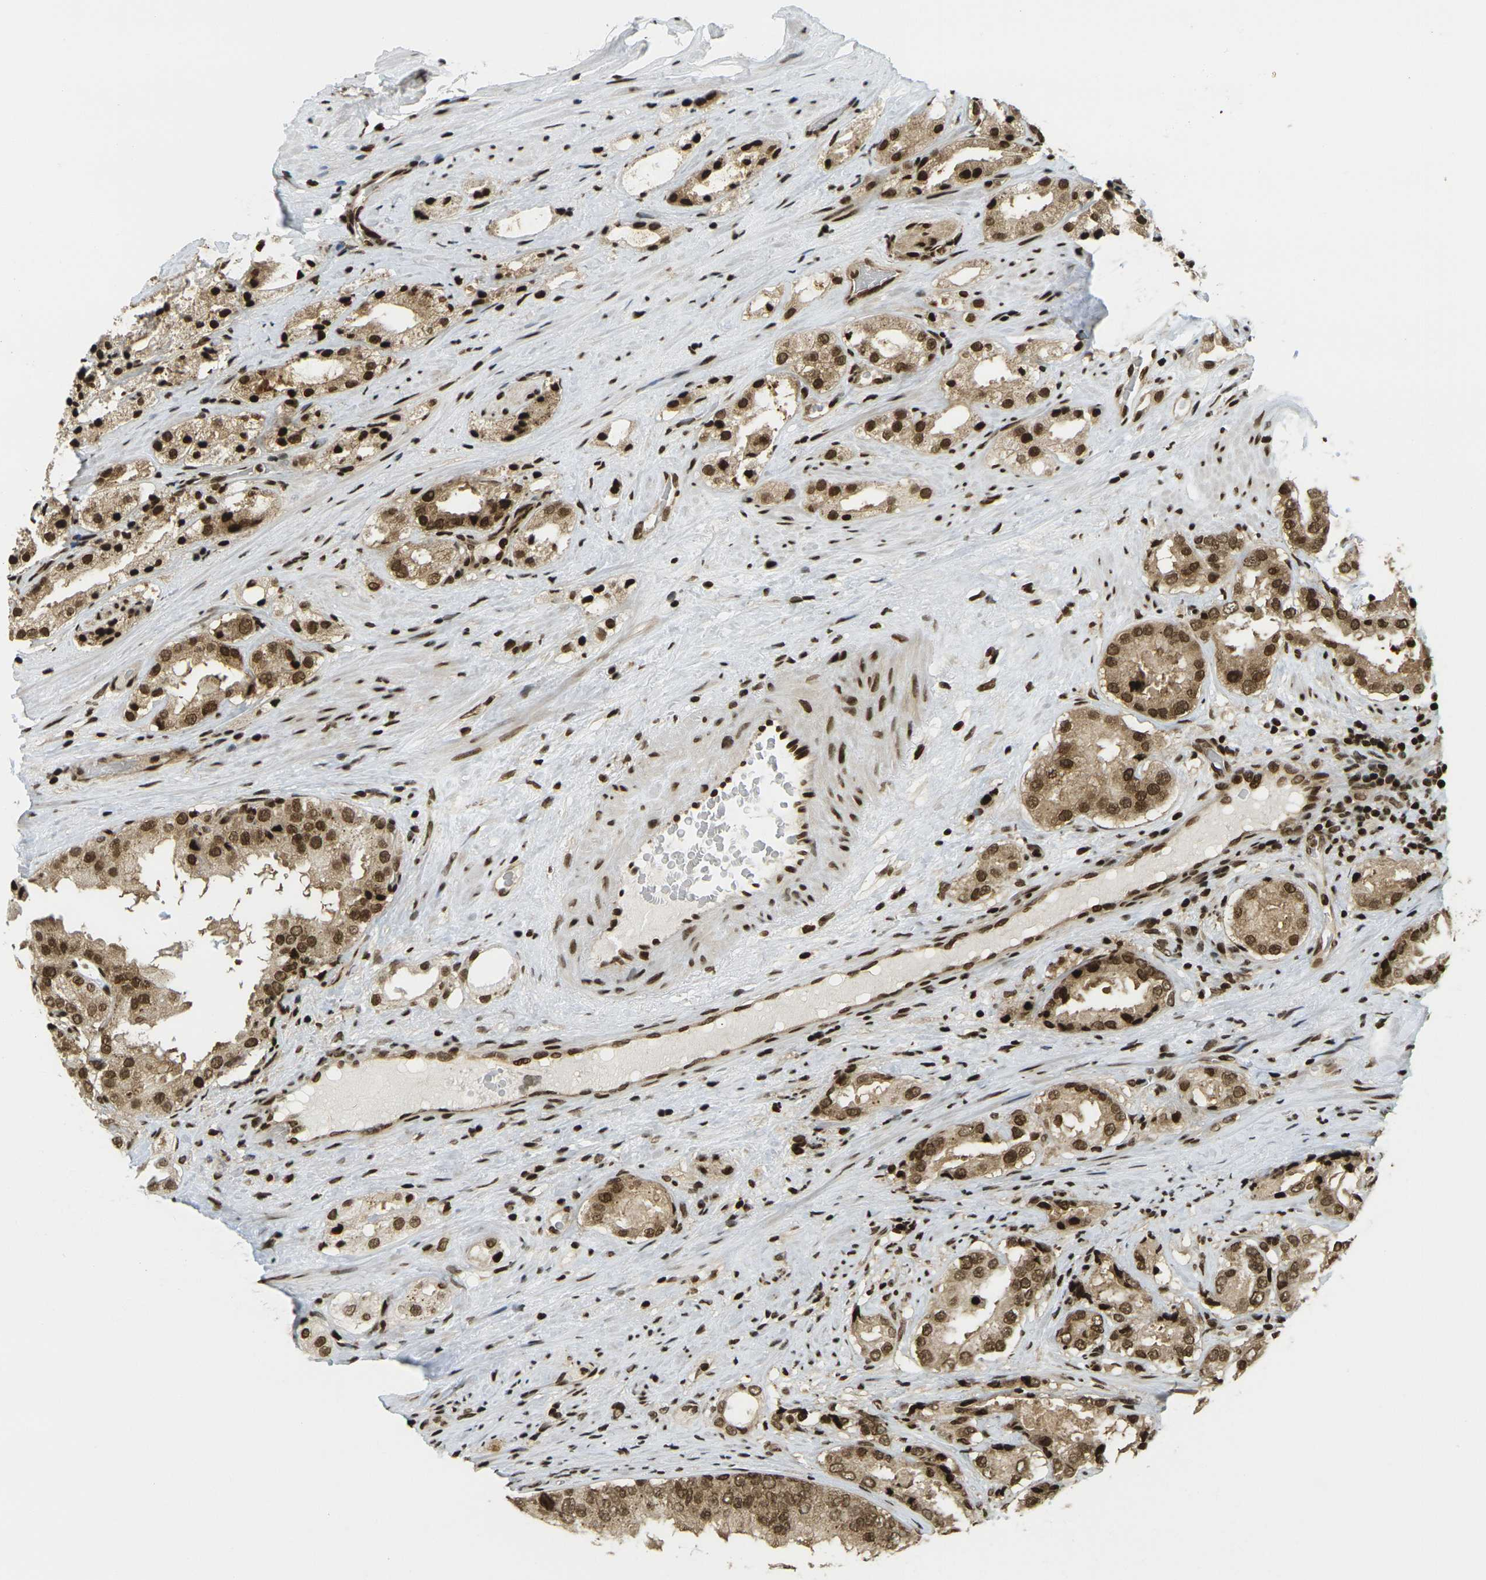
{"staining": {"intensity": "moderate", "quantity": ">75%", "location": "cytoplasmic/membranous,nuclear"}, "tissue": "prostate cancer", "cell_type": "Tumor cells", "image_type": "cancer", "snomed": [{"axis": "morphology", "description": "Adenocarcinoma, High grade"}, {"axis": "topography", "description": "Prostate"}], "caption": "Immunohistochemical staining of human prostate cancer (adenocarcinoma (high-grade)) displays medium levels of moderate cytoplasmic/membranous and nuclear protein staining in about >75% of tumor cells.", "gene": "RUVBL2", "patient": {"sex": "male", "age": 73}}